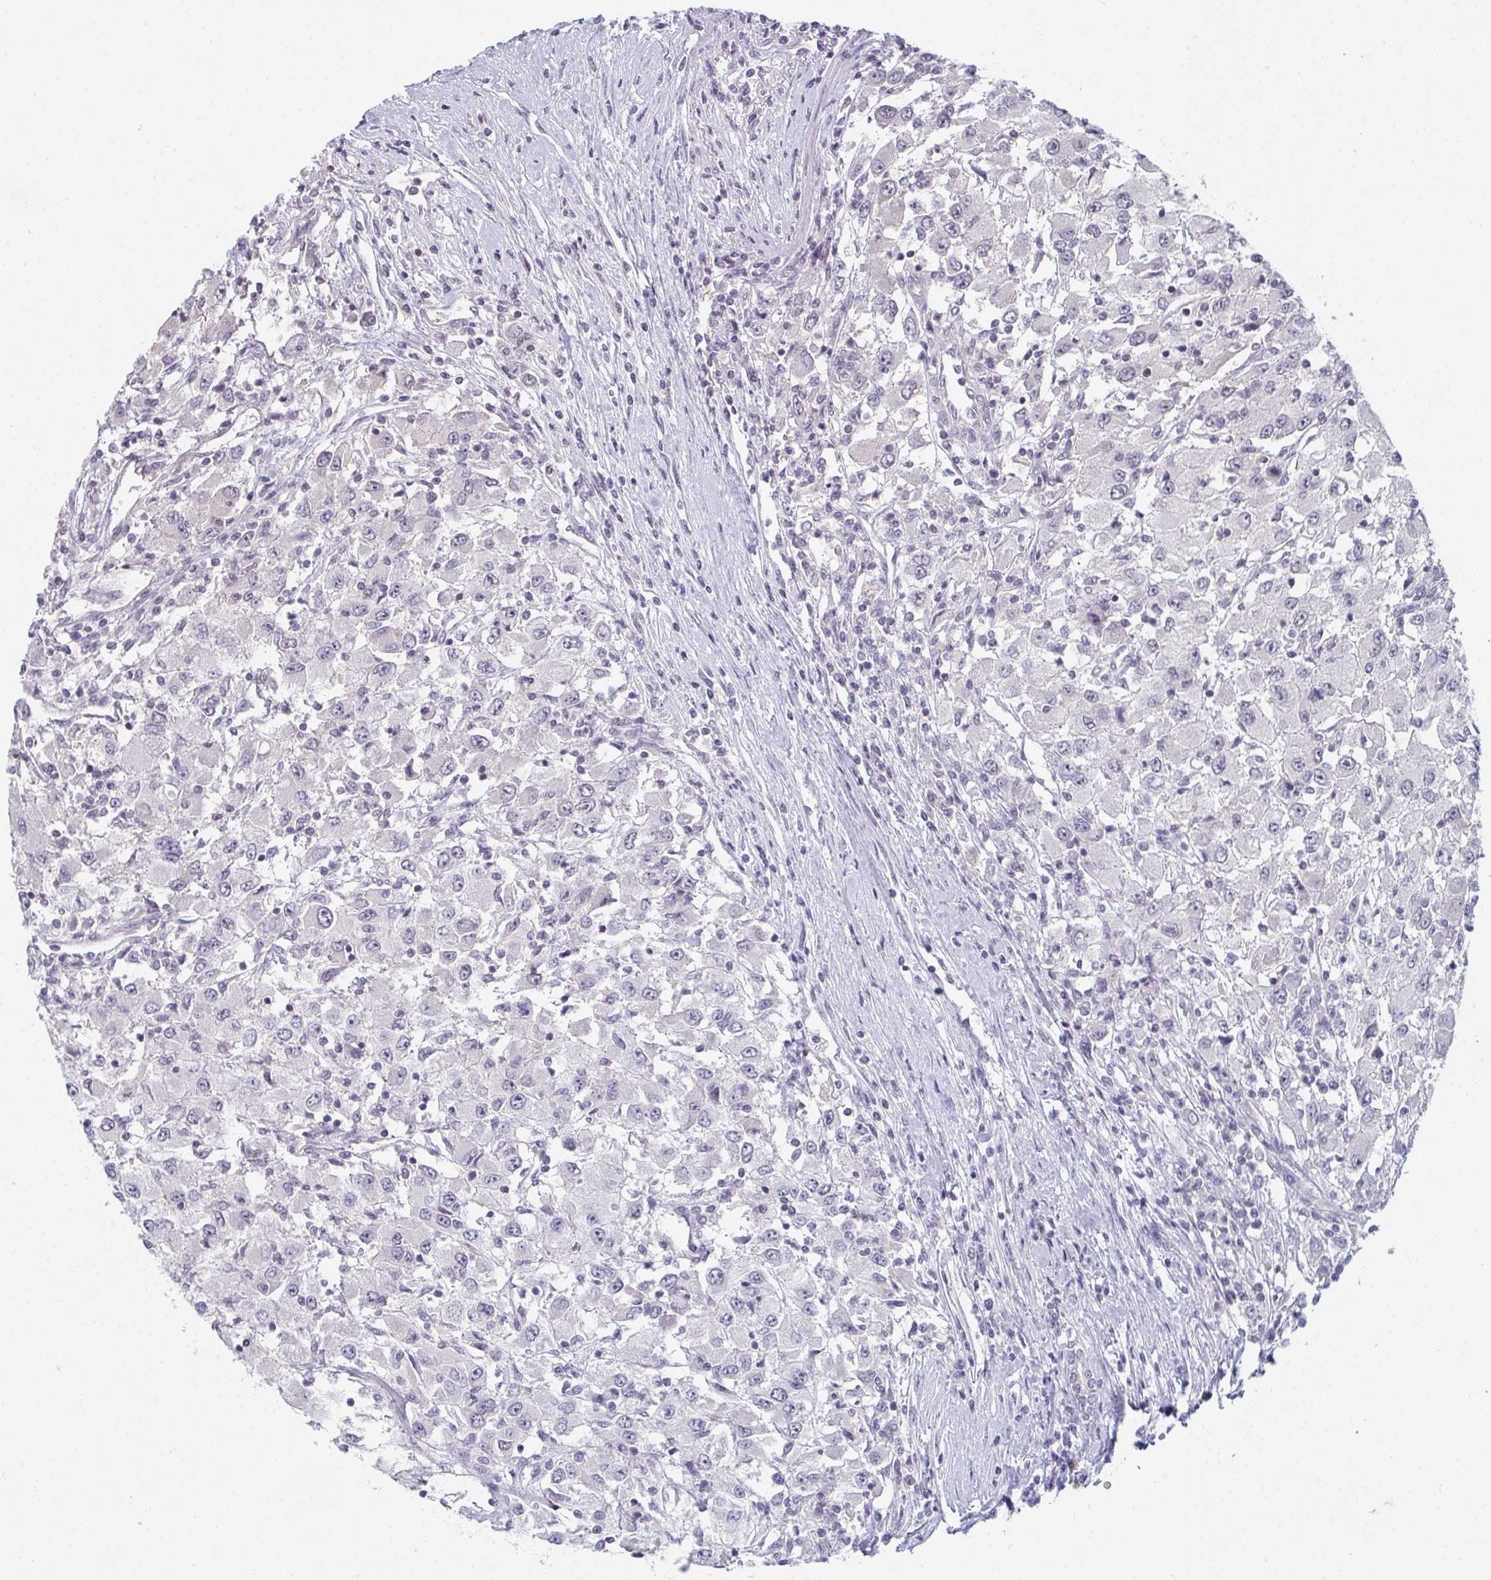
{"staining": {"intensity": "negative", "quantity": "none", "location": "none"}, "tissue": "renal cancer", "cell_type": "Tumor cells", "image_type": "cancer", "snomed": [{"axis": "morphology", "description": "Adenocarcinoma, NOS"}, {"axis": "topography", "description": "Kidney"}], "caption": "This is an IHC image of renal adenocarcinoma. There is no expression in tumor cells.", "gene": "ZNF214", "patient": {"sex": "female", "age": 67}}